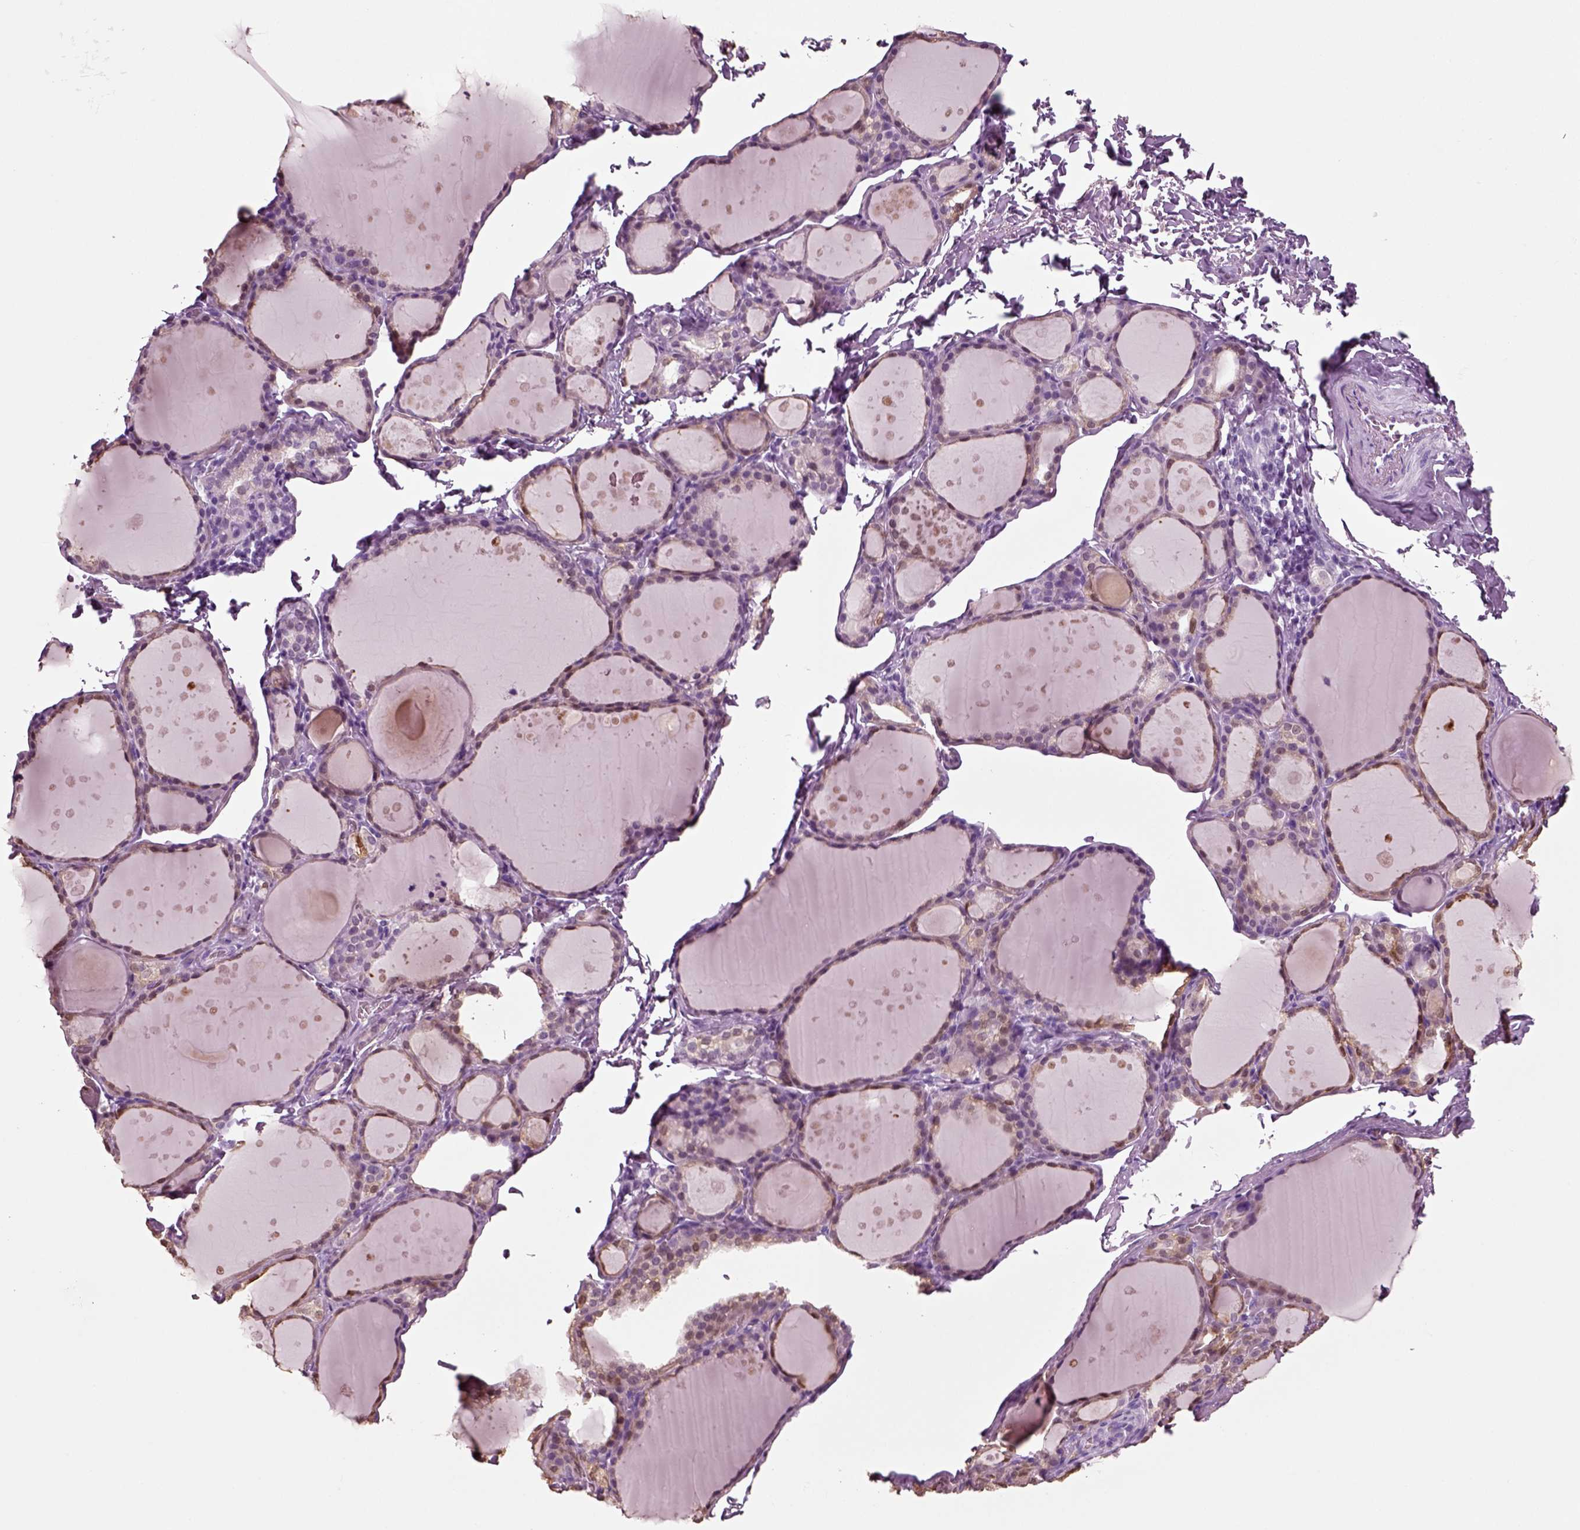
{"staining": {"intensity": "weak", "quantity": "<25%", "location": "cytoplasmic/membranous"}, "tissue": "thyroid gland", "cell_type": "Glandular cells", "image_type": "normal", "snomed": [{"axis": "morphology", "description": "Normal tissue, NOS"}, {"axis": "topography", "description": "Thyroid gland"}], "caption": "IHC of benign thyroid gland shows no staining in glandular cells. The staining was performed using DAB to visualize the protein expression in brown, while the nuclei were stained in blue with hematoxylin (Magnification: 20x).", "gene": "CRABP1", "patient": {"sex": "male", "age": 68}}